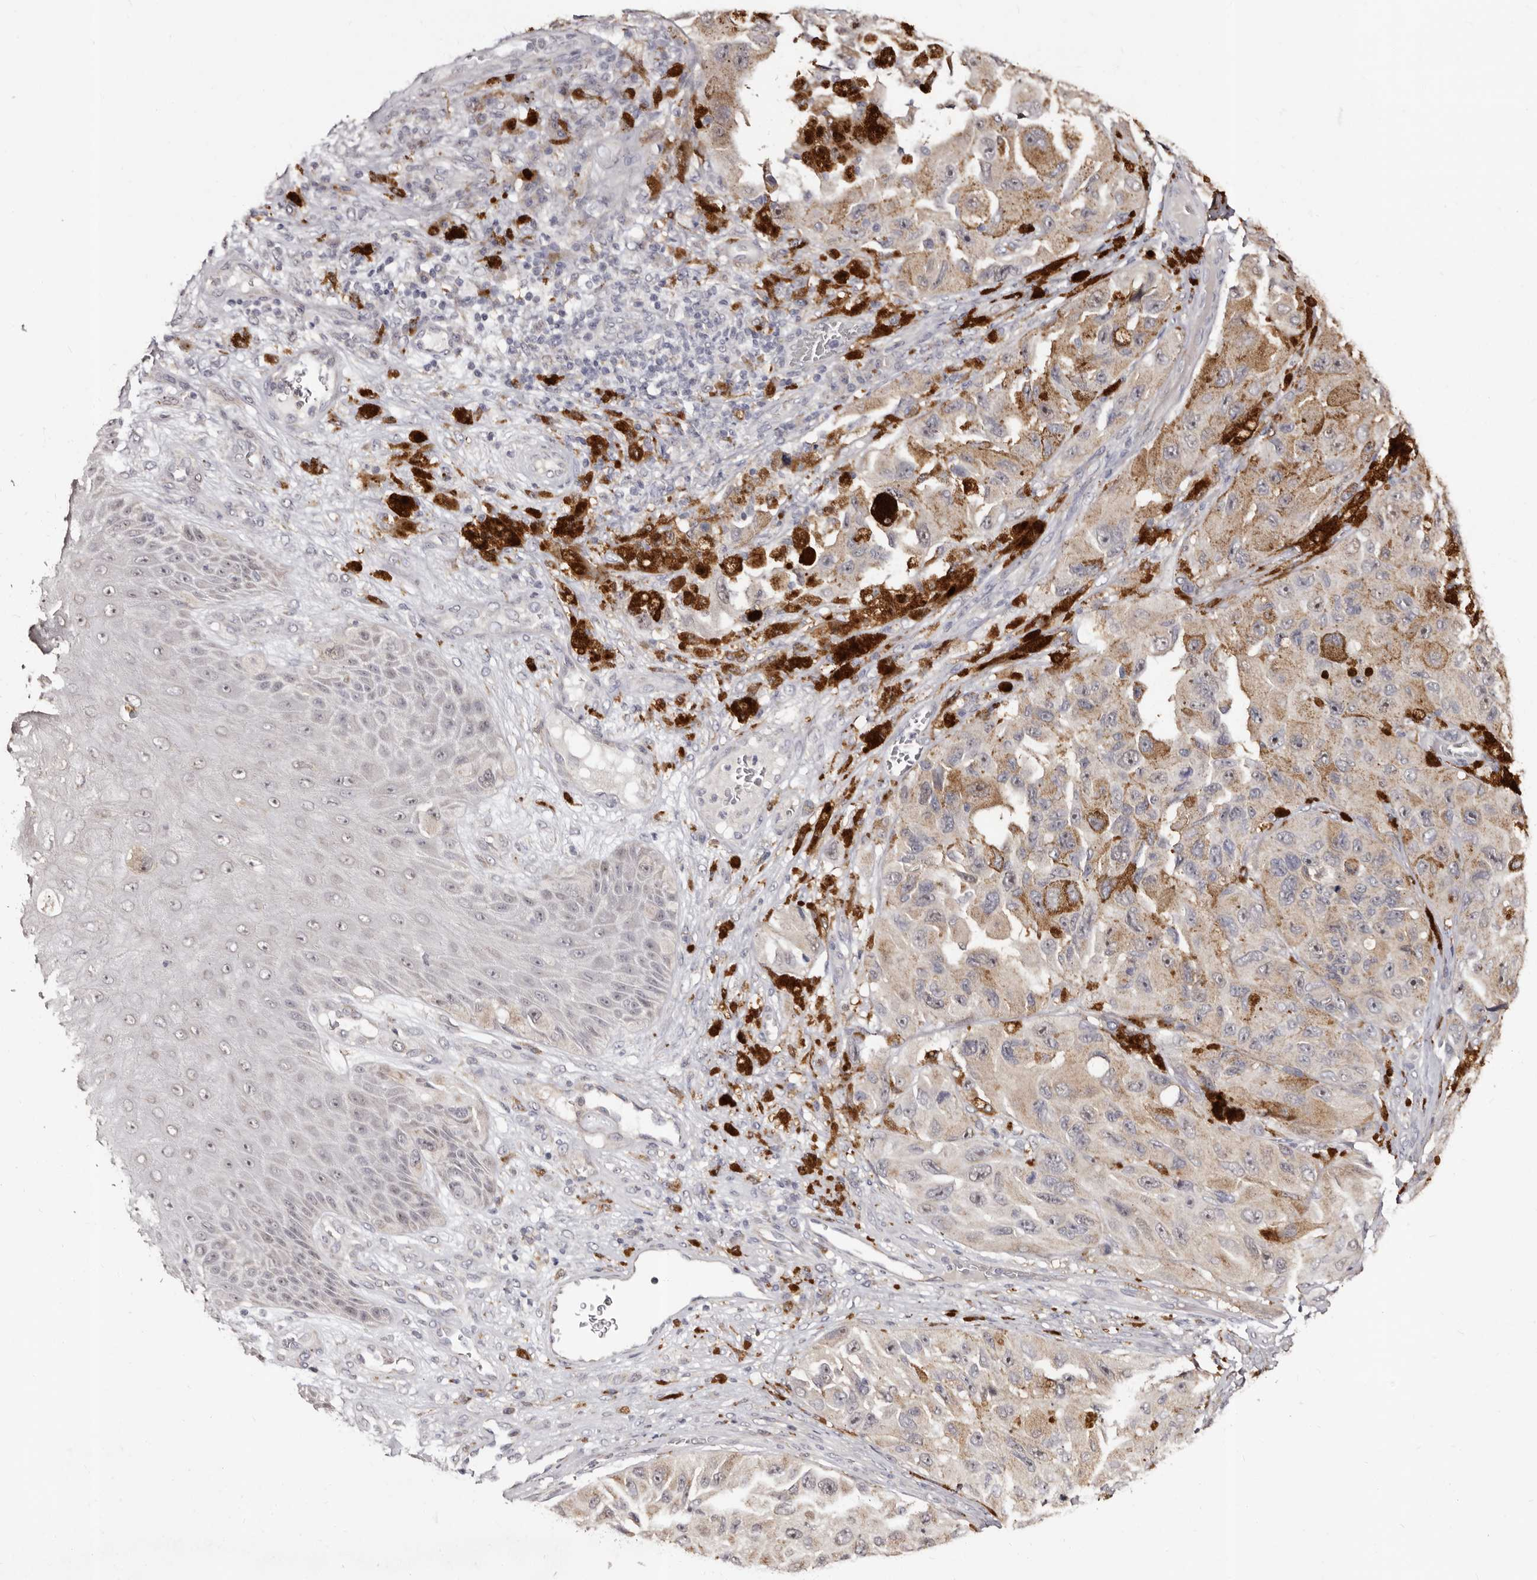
{"staining": {"intensity": "negative", "quantity": "none", "location": "none"}, "tissue": "melanoma", "cell_type": "Tumor cells", "image_type": "cancer", "snomed": [{"axis": "morphology", "description": "Malignant melanoma, NOS"}, {"axis": "topography", "description": "Skin"}], "caption": "Immunohistochemistry histopathology image of malignant melanoma stained for a protein (brown), which demonstrates no expression in tumor cells.", "gene": "PTAFR", "patient": {"sex": "female", "age": 73}}